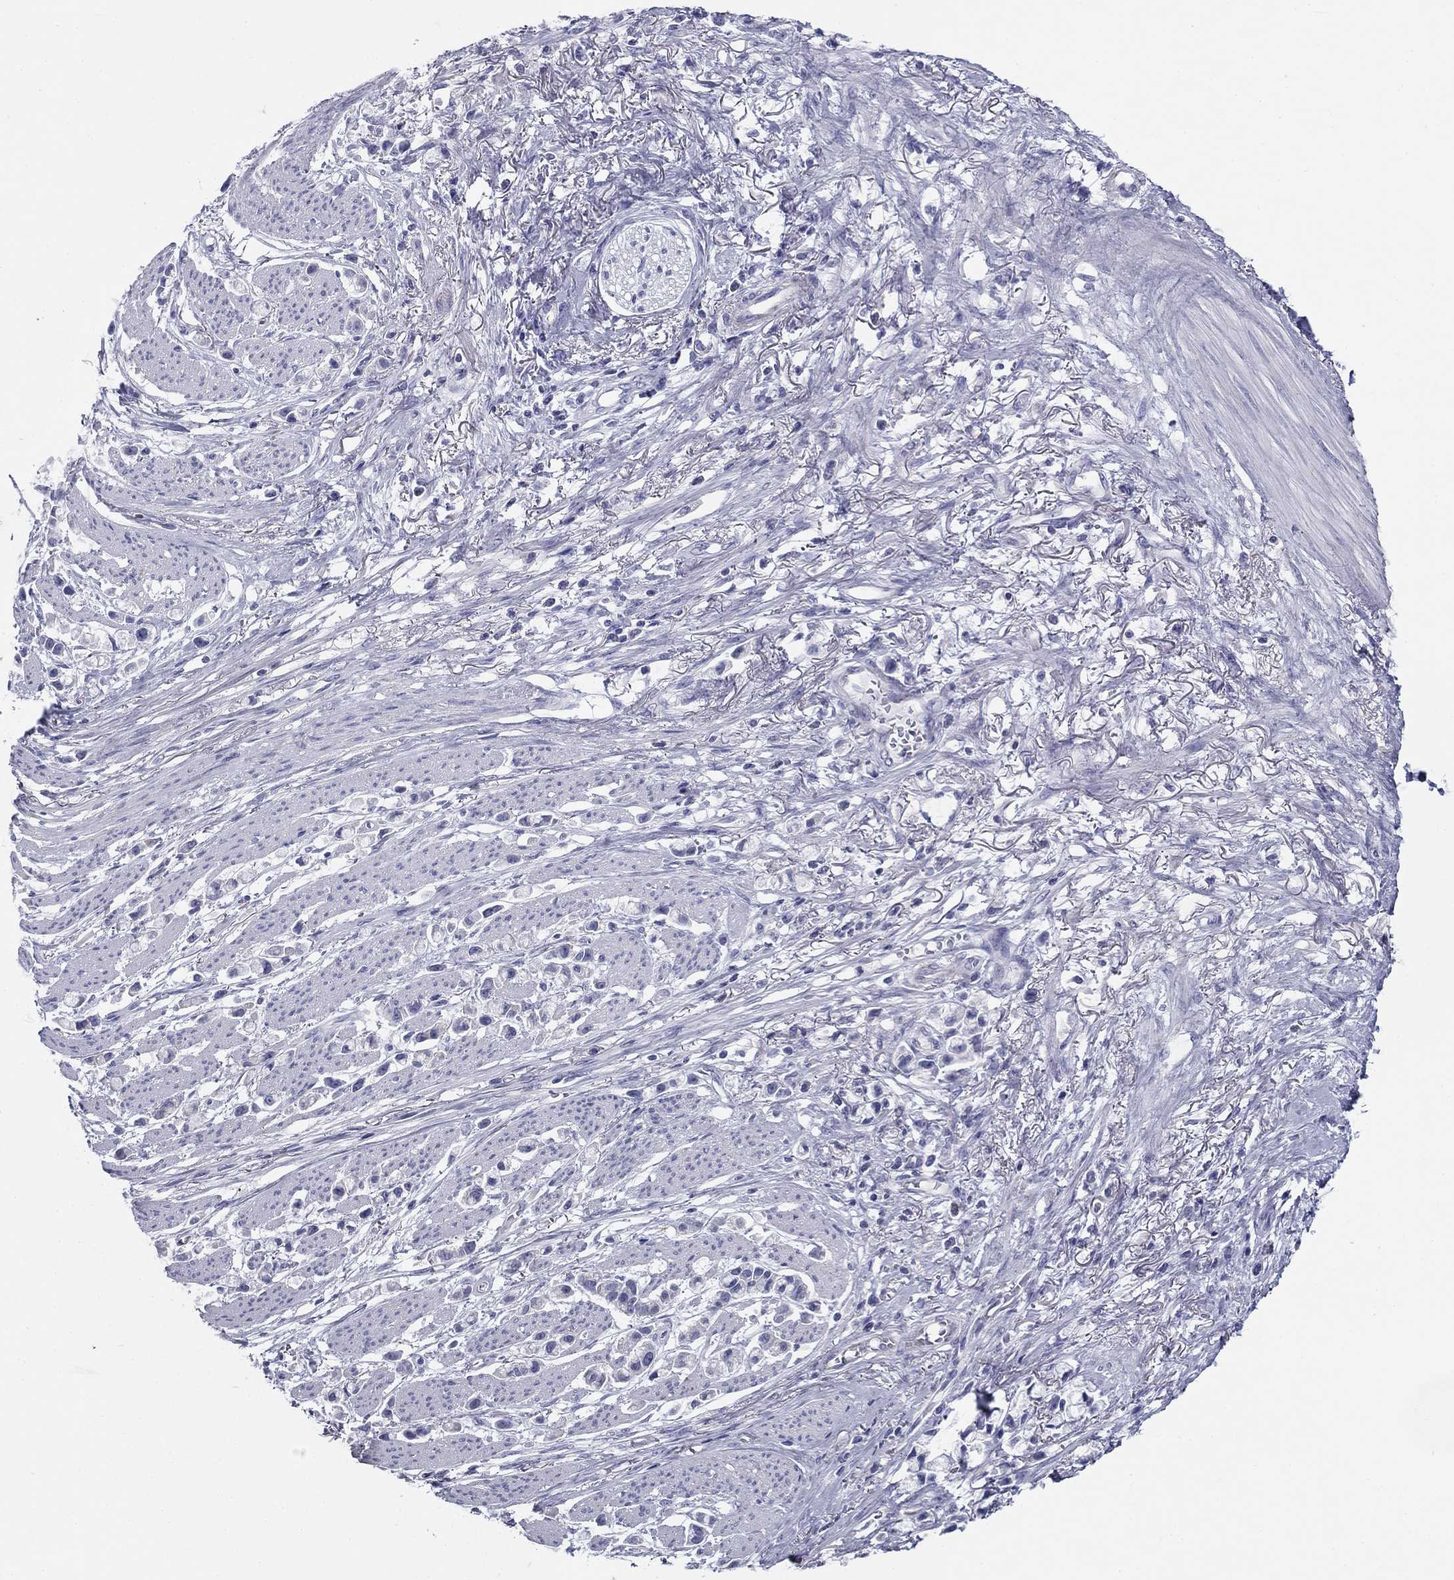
{"staining": {"intensity": "negative", "quantity": "none", "location": "none"}, "tissue": "stomach cancer", "cell_type": "Tumor cells", "image_type": "cancer", "snomed": [{"axis": "morphology", "description": "Adenocarcinoma, NOS"}, {"axis": "topography", "description": "Stomach"}], "caption": "Micrograph shows no significant protein expression in tumor cells of adenocarcinoma (stomach).", "gene": "ZP2", "patient": {"sex": "female", "age": 81}}